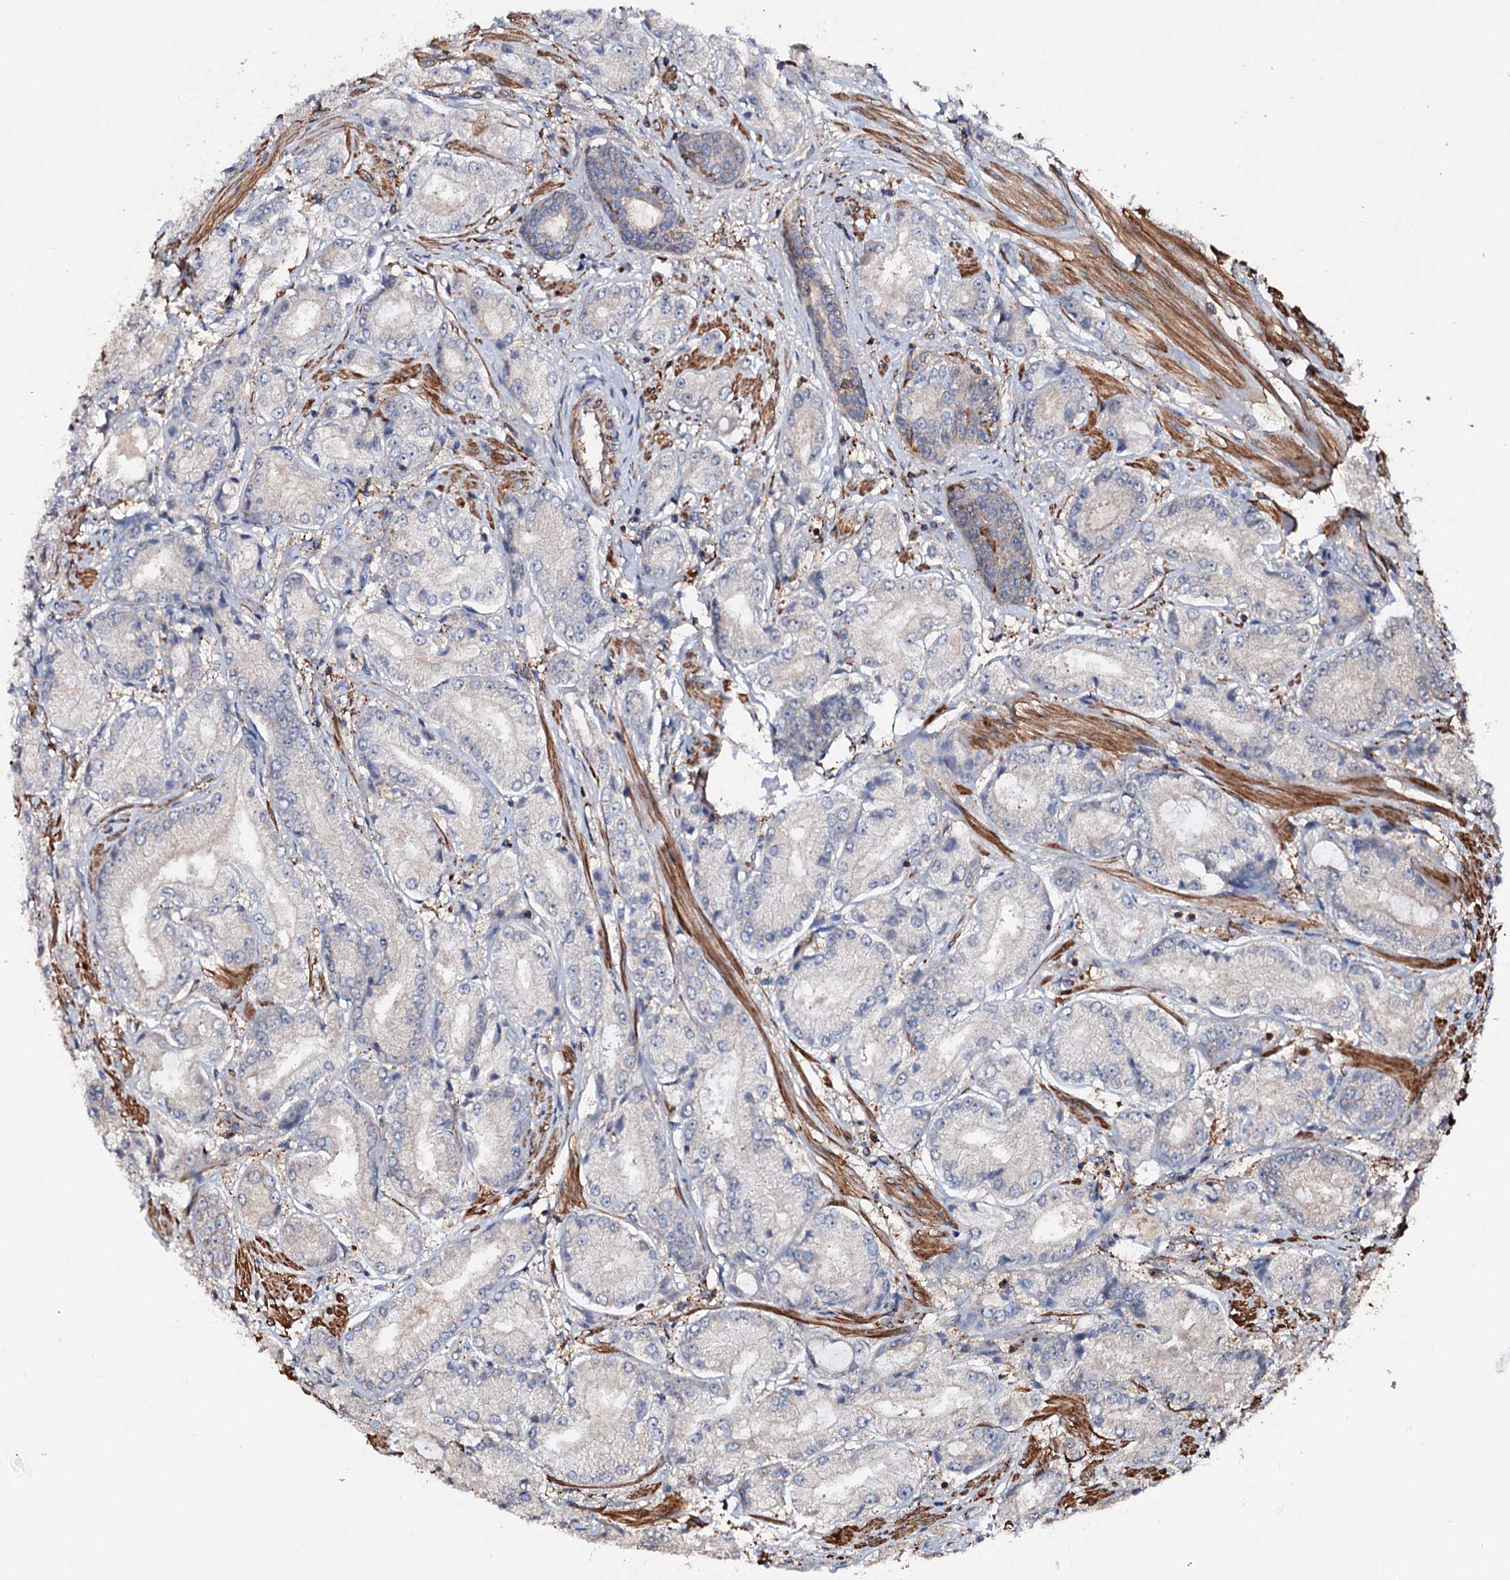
{"staining": {"intensity": "weak", "quantity": "<25%", "location": "cytoplasmic/membranous"}, "tissue": "prostate cancer", "cell_type": "Tumor cells", "image_type": "cancer", "snomed": [{"axis": "morphology", "description": "Adenocarcinoma, High grade"}, {"axis": "topography", "description": "Prostate"}], "caption": "Photomicrograph shows no protein expression in tumor cells of prostate cancer tissue. (Immunohistochemistry, brightfield microscopy, high magnification).", "gene": "GRIP1", "patient": {"sex": "male", "age": 59}}